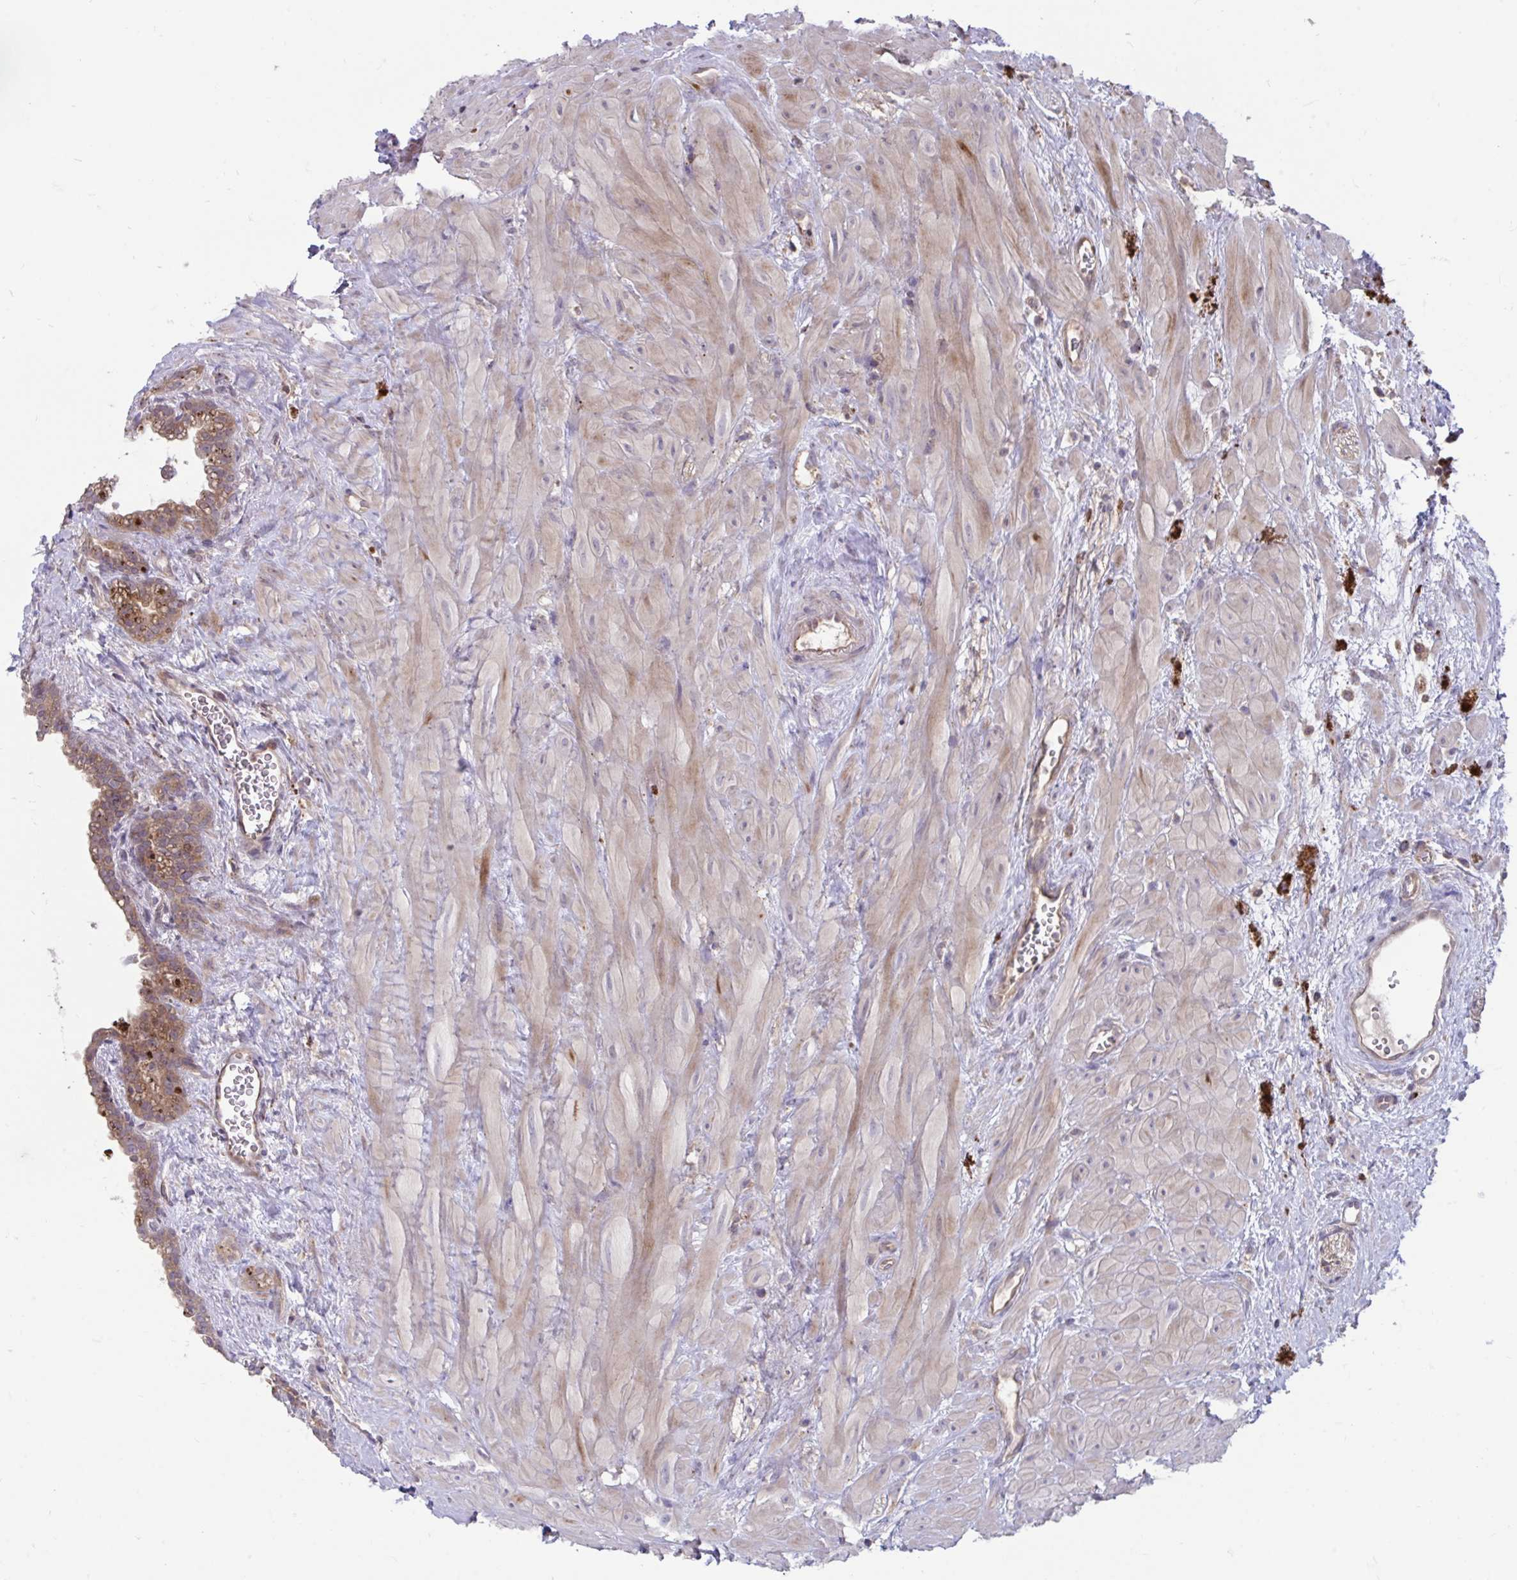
{"staining": {"intensity": "moderate", "quantity": "25%-75%", "location": "cytoplasmic/membranous"}, "tissue": "seminal vesicle", "cell_type": "Glandular cells", "image_type": "normal", "snomed": [{"axis": "morphology", "description": "Normal tissue, NOS"}, {"axis": "topography", "description": "Seminal veicle"}], "caption": "This is an image of IHC staining of benign seminal vesicle, which shows moderate staining in the cytoplasmic/membranous of glandular cells.", "gene": "IST1", "patient": {"sex": "male", "age": 76}}